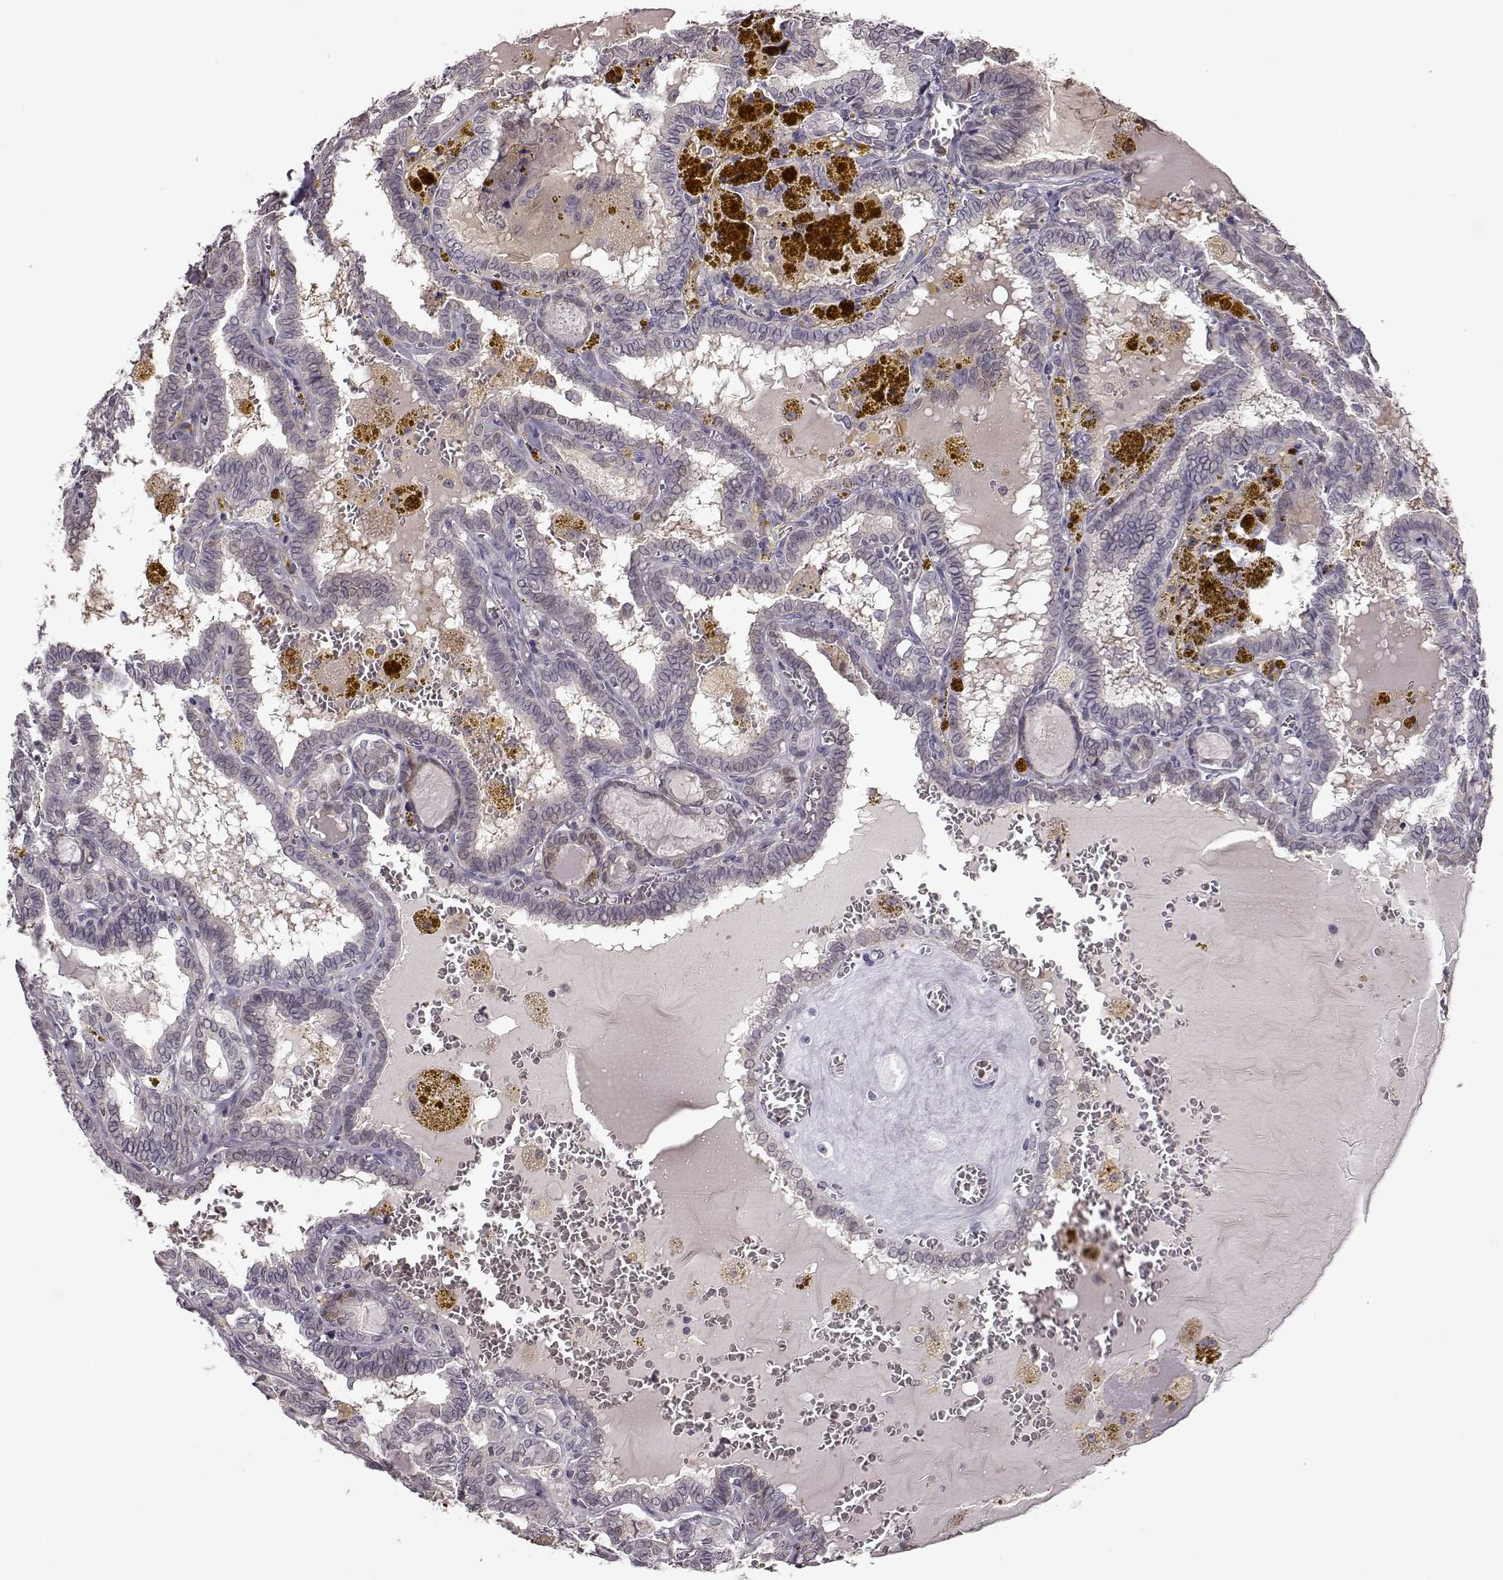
{"staining": {"intensity": "negative", "quantity": "none", "location": "none"}, "tissue": "thyroid cancer", "cell_type": "Tumor cells", "image_type": "cancer", "snomed": [{"axis": "morphology", "description": "Papillary adenocarcinoma, NOS"}, {"axis": "topography", "description": "Thyroid gland"}], "caption": "Immunohistochemistry (IHC) micrograph of thyroid cancer stained for a protein (brown), which reveals no expression in tumor cells. (DAB IHC, high magnification).", "gene": "CRB1", "patient": {"sex": "female", "age": 39}}